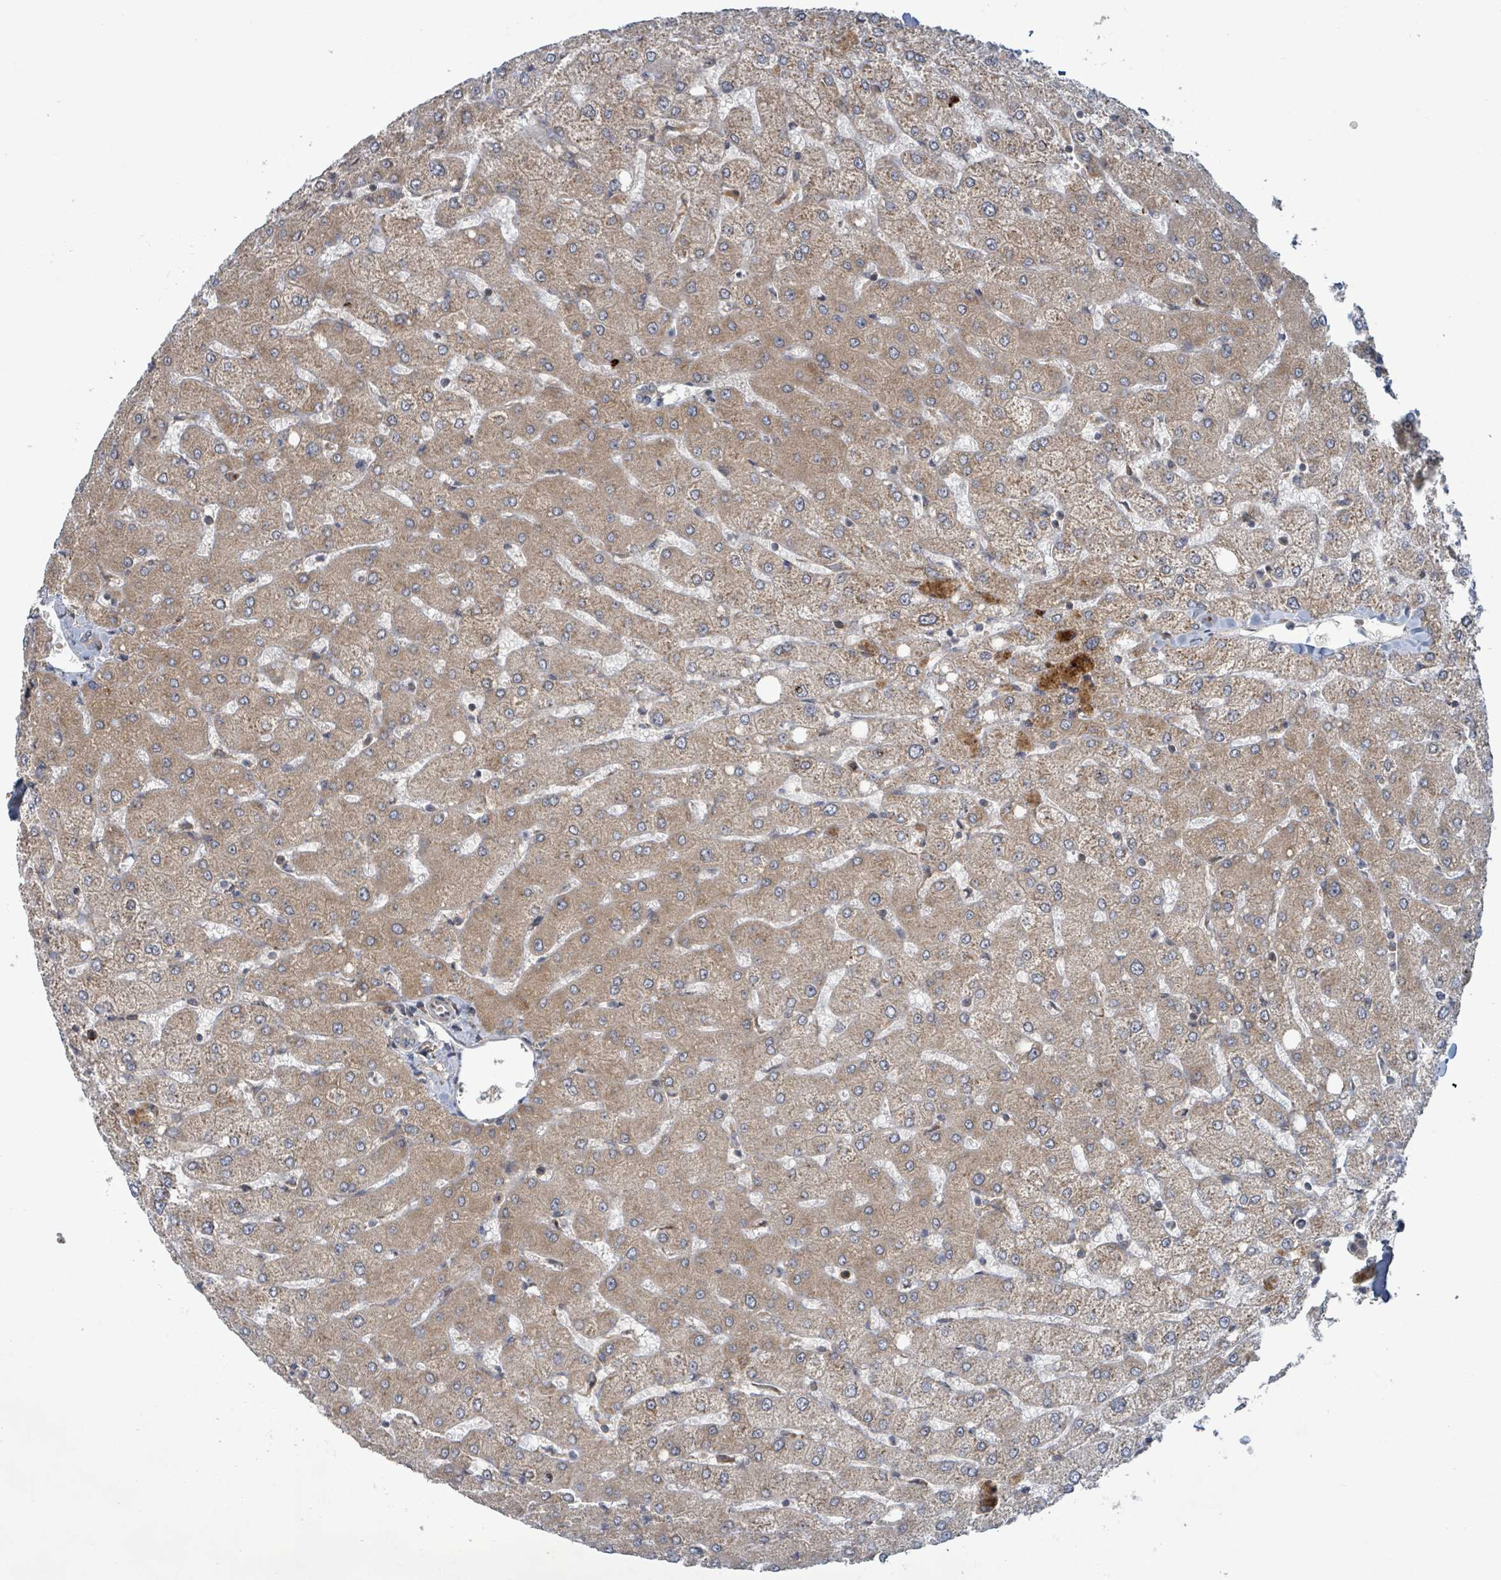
{"staining": {"intensity": "negative", "quantity": "none", "location": "none"}, "tissue": "liver", "cell_type": "Cholangiocytes", "image_type": "normal", "snomed": [{"axis": "morphology", "description": "Normal tissue, NOS"}, {"axis": "topography", "description": "Liver"}], "caption": "The IHC photomicrograph has no significant expression in cholangiocytes of liver. Nuclei are stained in blue.", "gene": "OR51E1", "patient": {"sex": "female", "age": 54}}